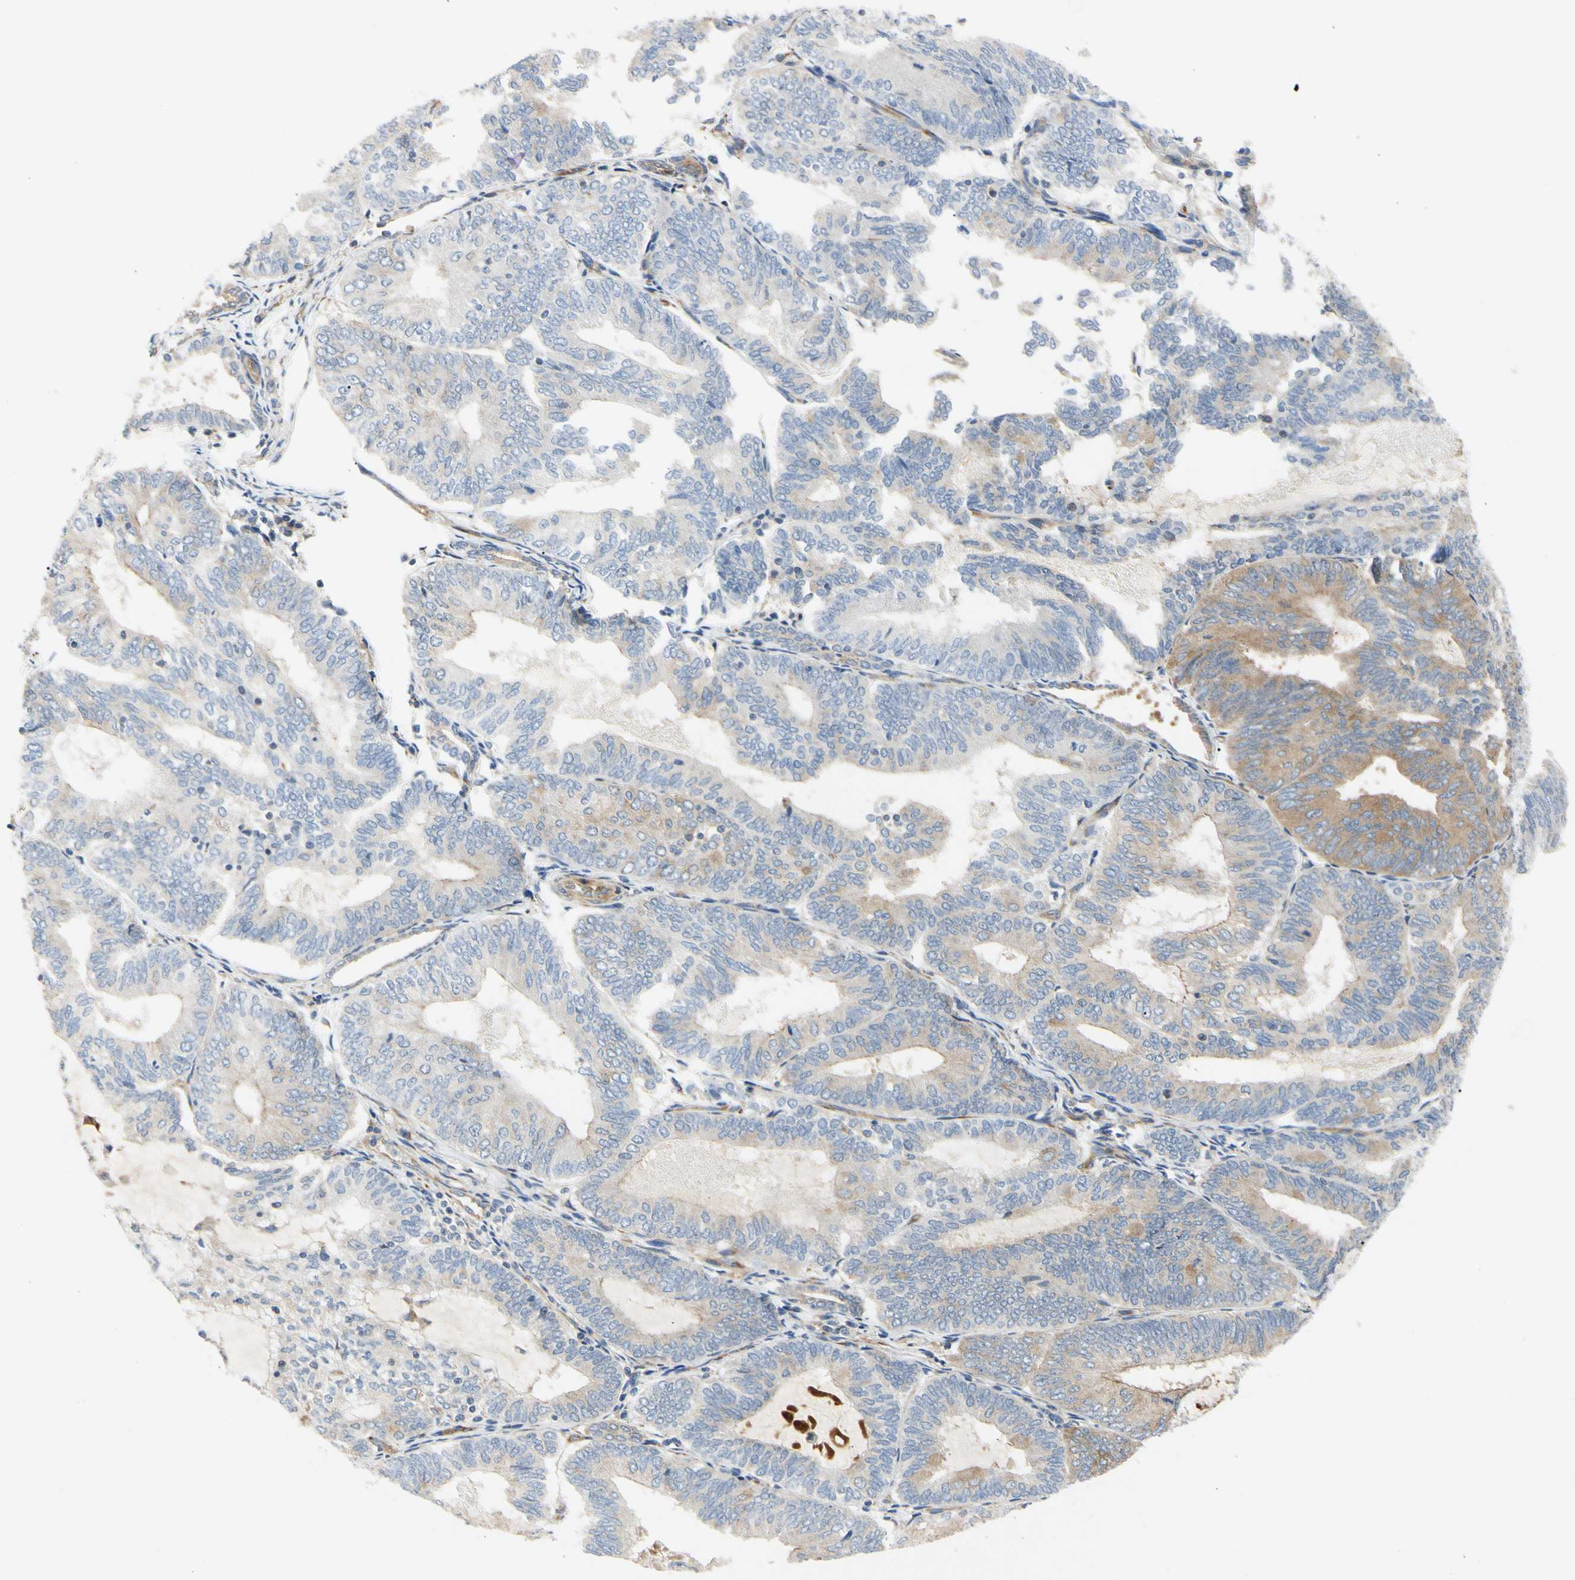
{"staining": {"intensity": "weak", "quantity": "25%-75%", "location": "cytoplasmic/membranous"}, "tissue": "endometrial cancer", "cell_type": "Tumor cells", "image_type": "cancer", "snomed": [{"axis": "morphology", "description": "Adenocarcinoma, NOS"}, {"axis": "topography", "description": "Endometrium"}], "caption": "About 25%-75% of tumor cells in human adenocarcinoma (endometrial) demonstrate weak cytoplasmic/membranous protein staining as visualized by brown immunohistochemical staining.", "gene": "ZNF236", "patient": {"sex": "female", "age": 81}}